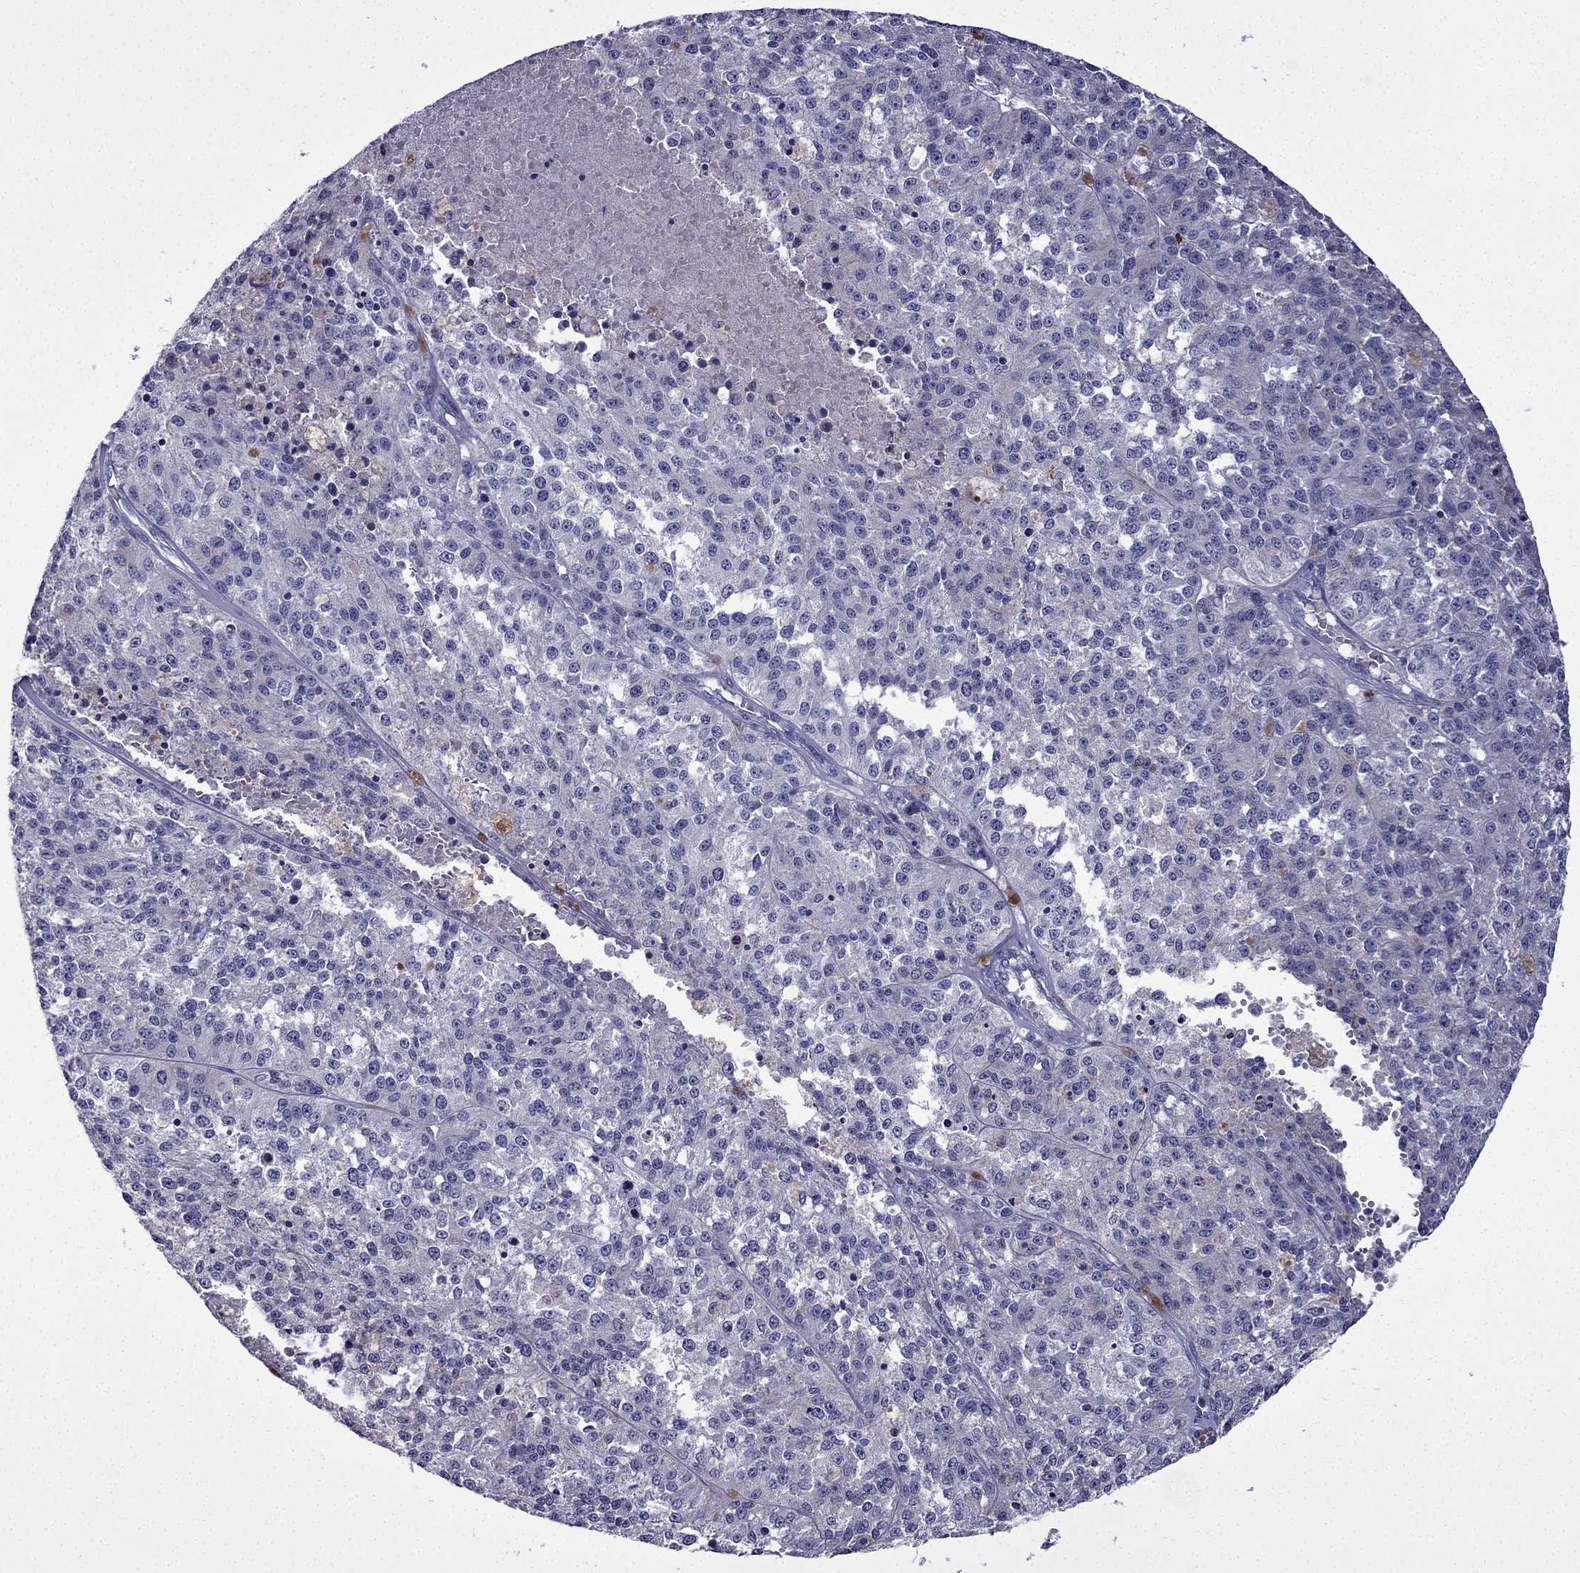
{"staining": {"intensity": "negative", "quantity": "none", "location": "none"}, "tissue": "melanoma", "cell_type": "Tumor cells", "image_type": "cancer", "snomed": [{"axis": "morphology", "description": "Malignant melanoma, Metastatic site"}, {"axis": "topography", "description": "Lymph node"}], "caption": "IHC of malignant melanoma (metastatic site) displays no staining in tumor cells.", "gene": "TSSK4", "patient": {"sex": "female", "age": 64}}